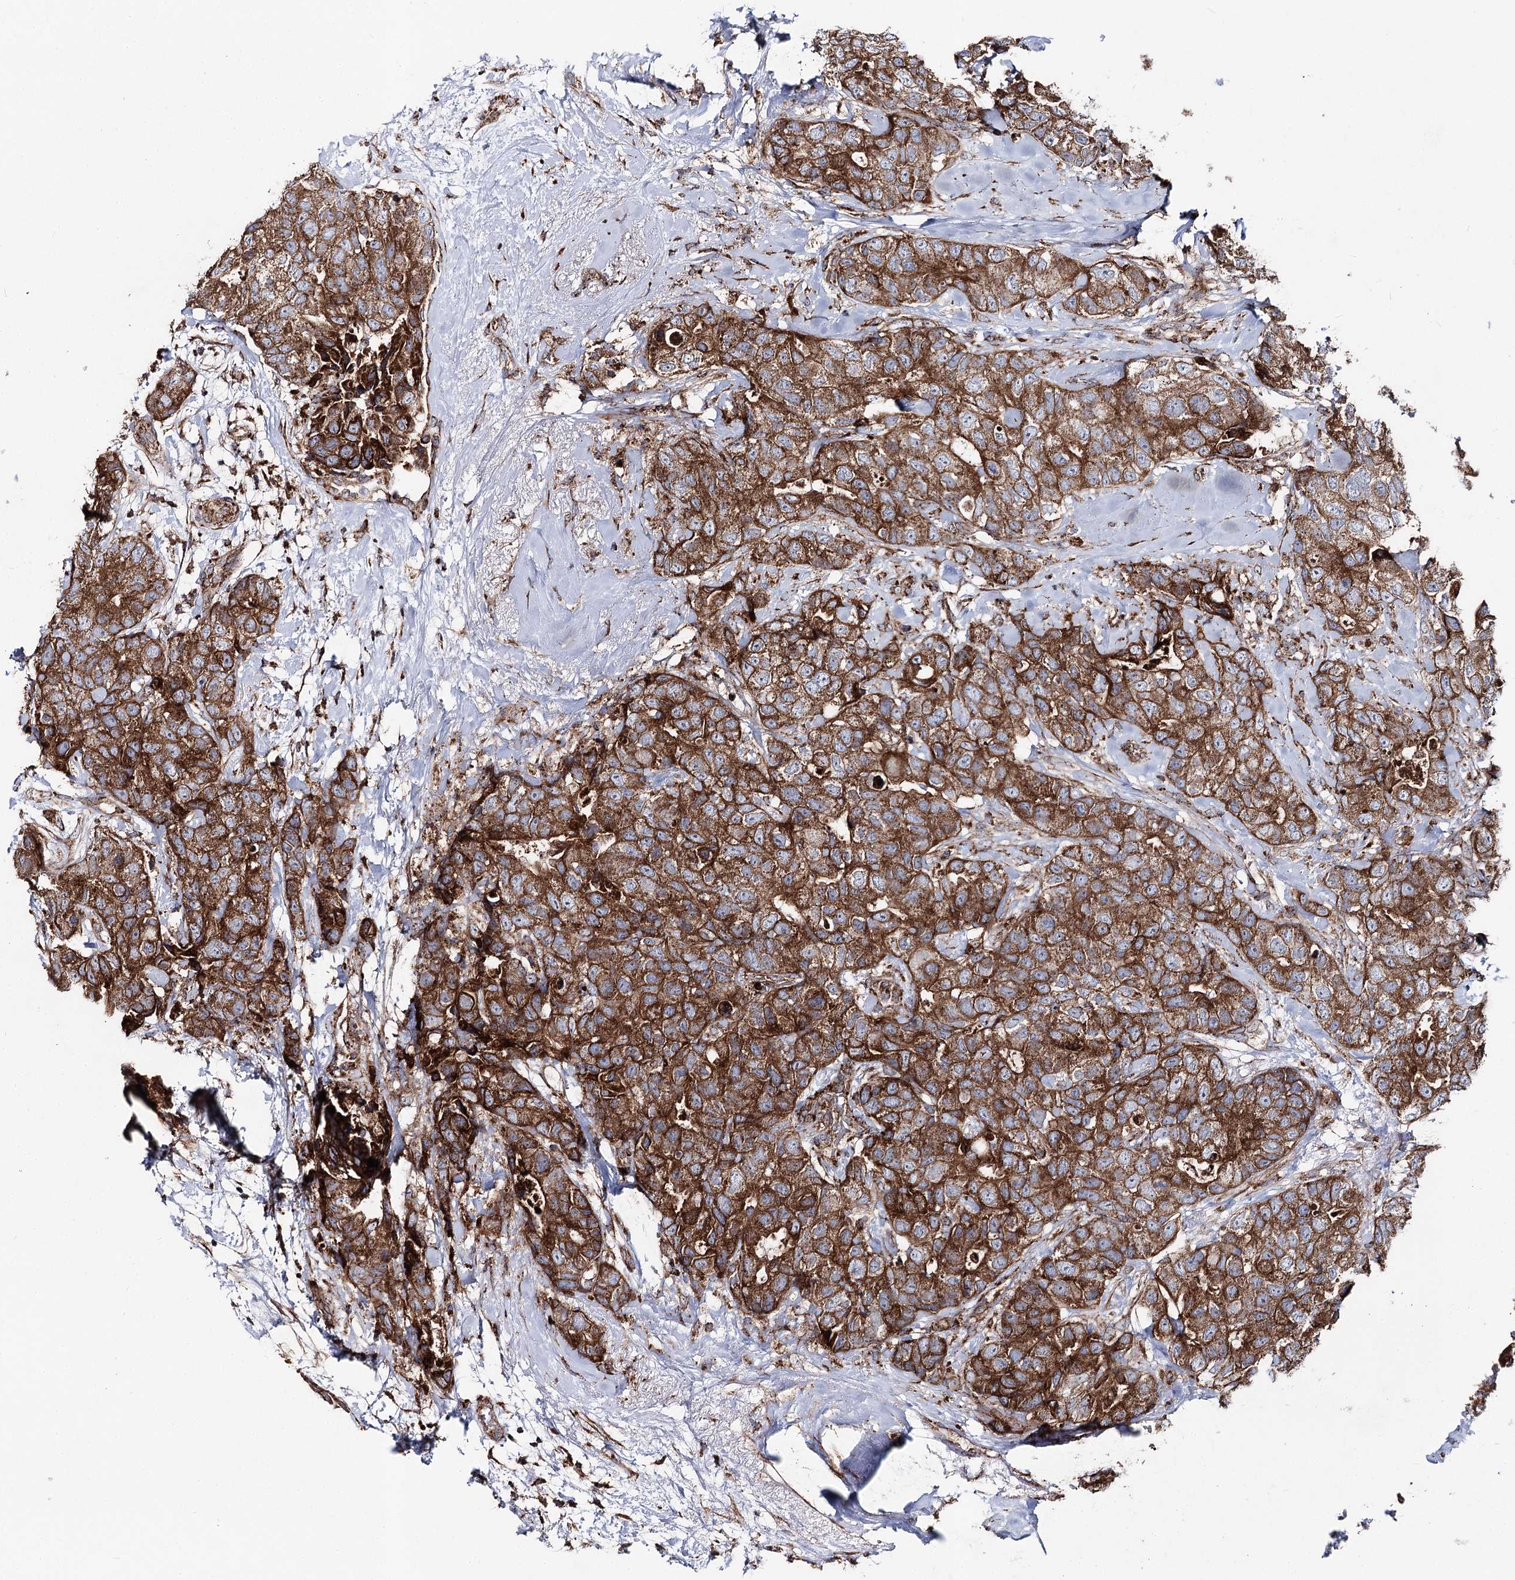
{"staining": {"intensity": "strong", "quantity": ">75%", "location": "cytoplasmic/membranous"}, "tissue": "breast cancer", "cell_type": "Tumor cells", "image_type": "cancer", "snomed": [{"axis": "morphology", "description": "Duct carcinoma"}, {"axis": "topography", "description": "Breast"}], "caption": "Immunohistochemical staining of human intraductal carcinoma (breast) demonstrates high levels of strong cytoplasmic/membranous protein staining in approximately >75% of tumor cells.", "gene": "MSANTD2", "patient": {"sex": "female", "age": 62}}